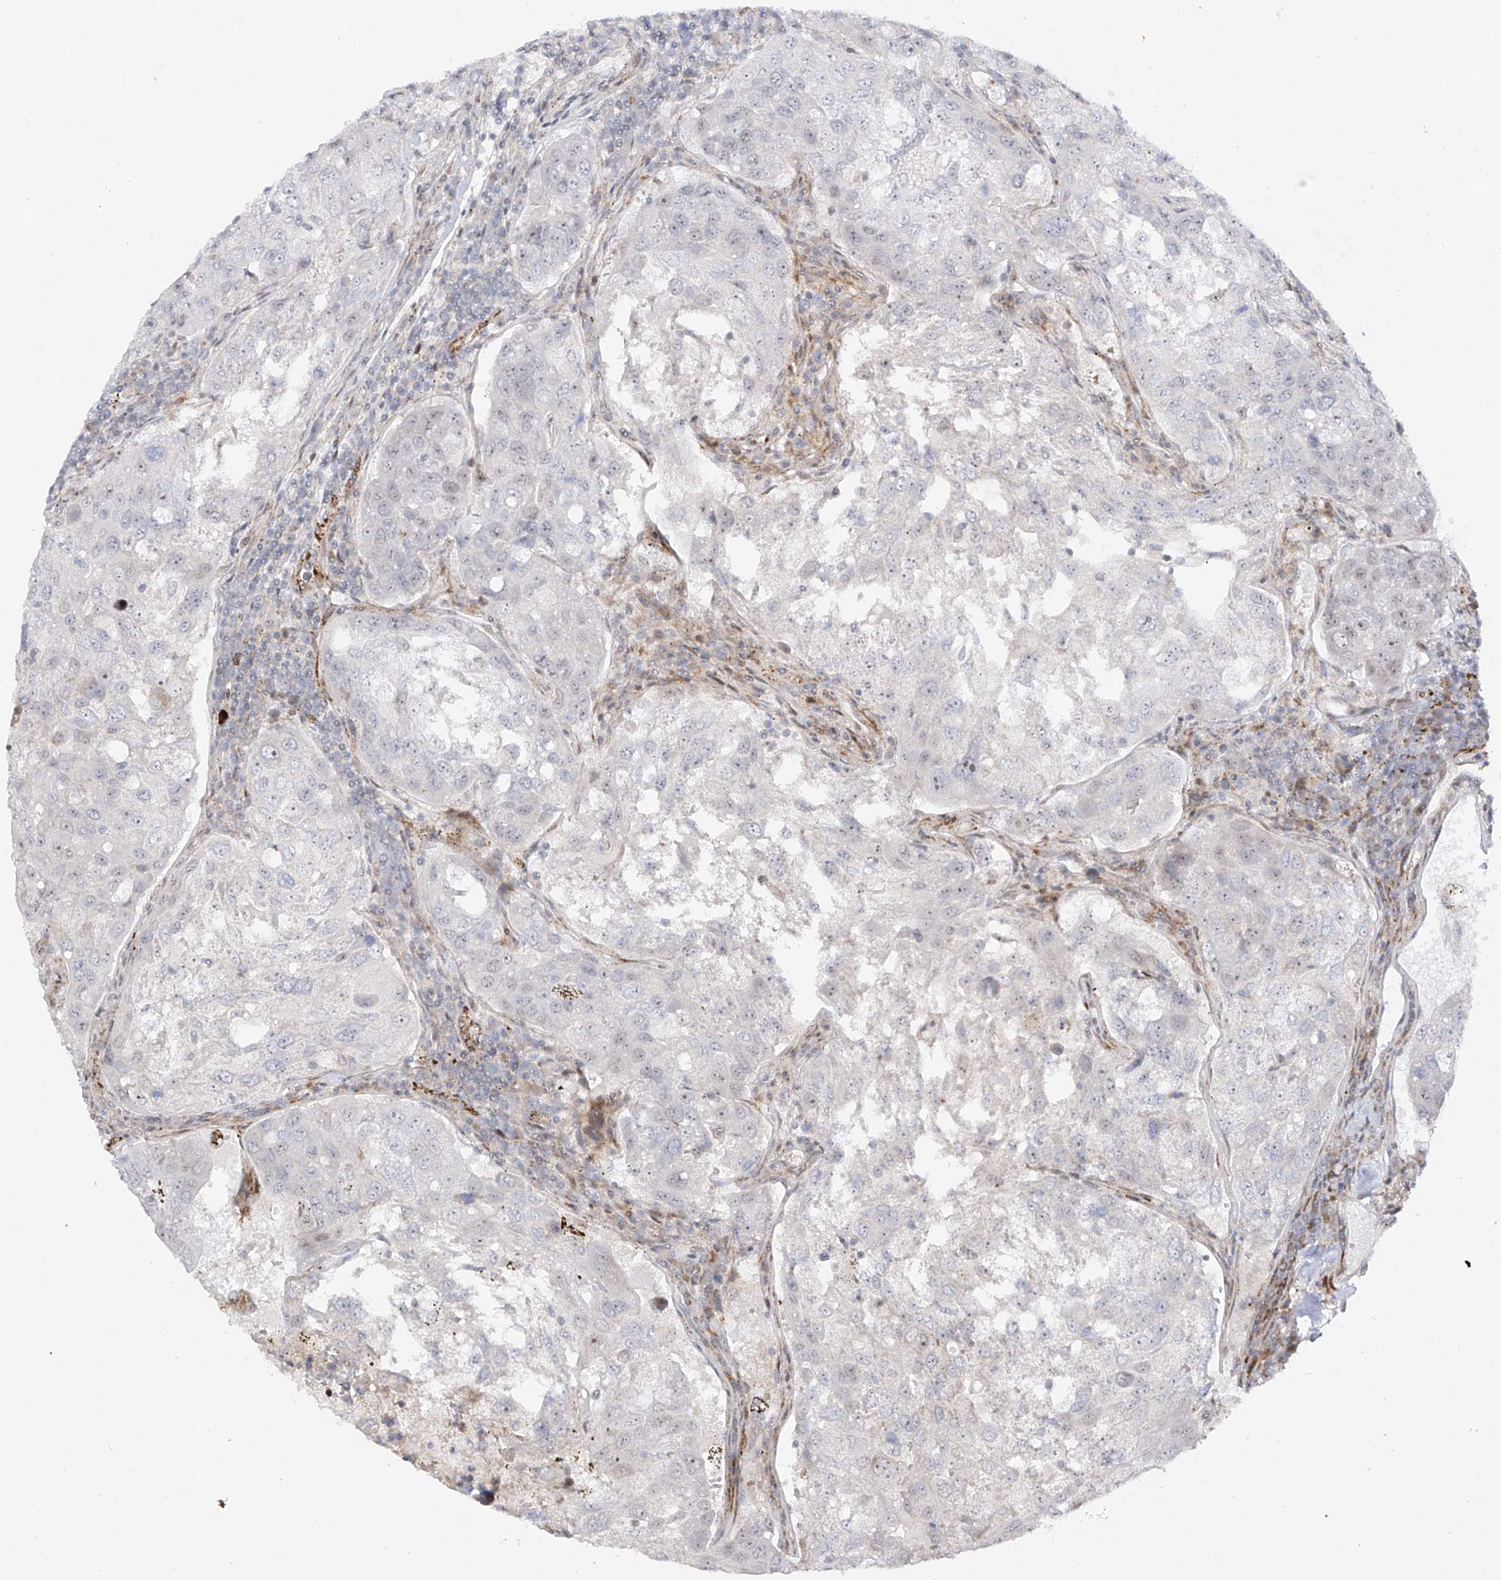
{"staining": {"intensity": "negative", "quantity": "none", "location": "none"}, "tissue": "urothelial cancer", "cell_type": "Tumor cells", "image_type": "cancer", "snomed": [{"axis": "morphology", "description": "Urothelial carcinoma, High grade"}, {"axis": "topography", "description": "Lymph node"}, {"axis": "topography", "description": "Urinary bladder"}], "caption": "A histopathology image of human high-grade urothelial carcinoma is negative for staining in tumor cells. (Brightfield microscopy of DAB (3,3'-diaminobenzidine) immunohistochemistry (IHC) at high magnification).", "gene": "ZNF180", "patient": {"sex": "male", "age": 51}}